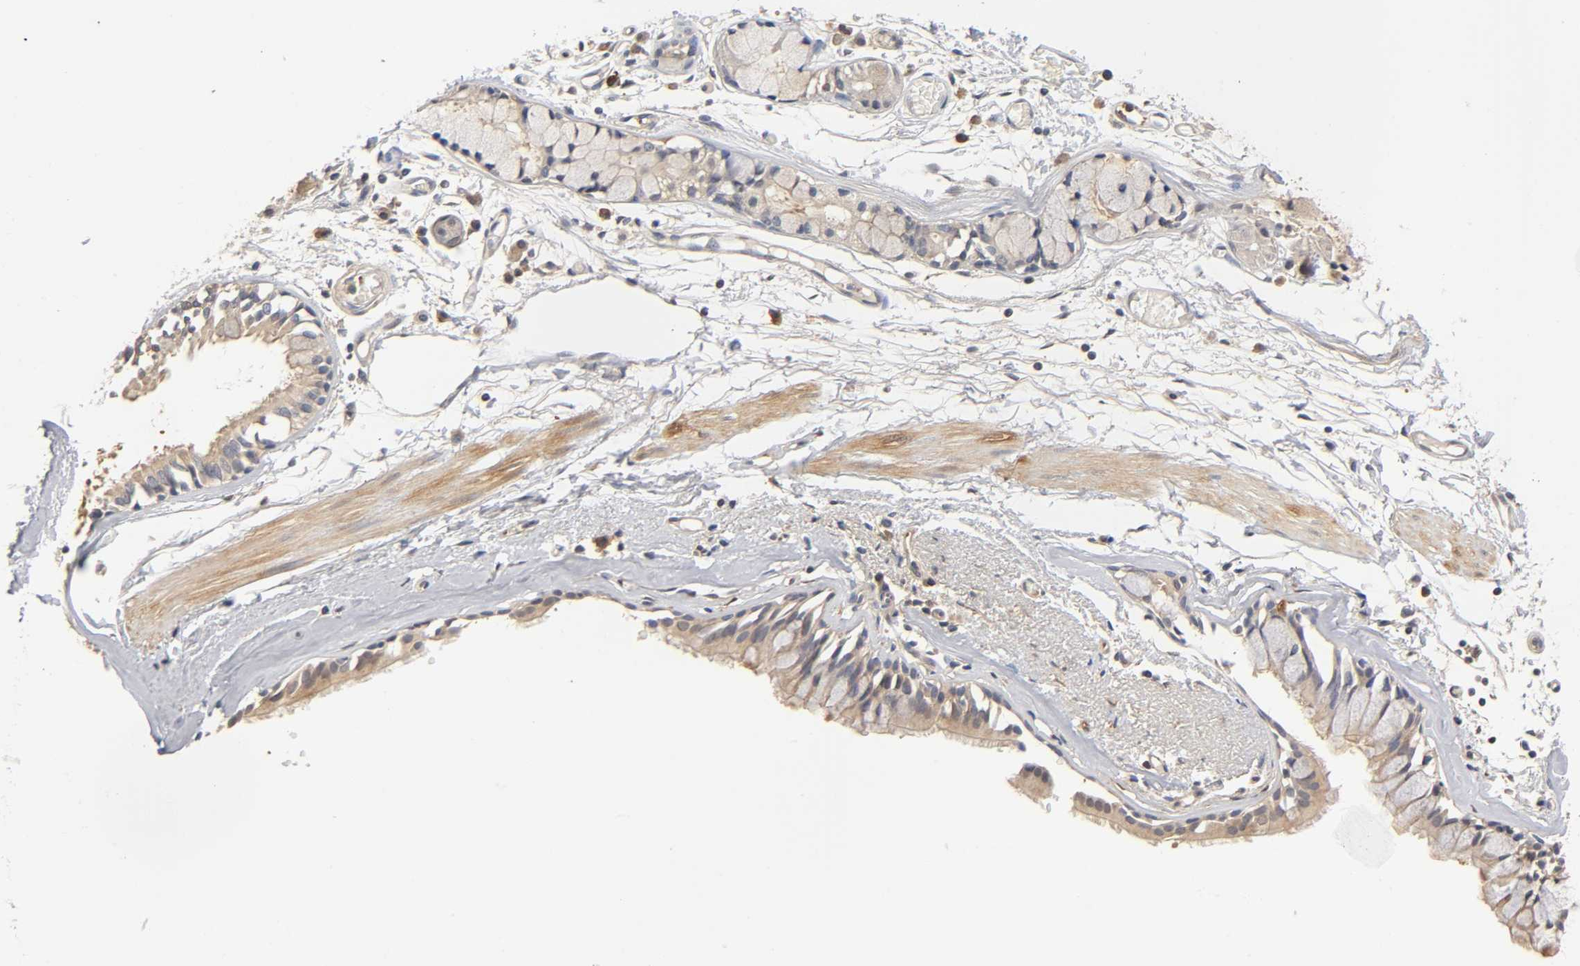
{"staining": {"intensity": "negative", "quantity": "none", "location": "none"}, "tissue": "bronchus", "cell_type": "Respiratory epithelial cells", "image_type": "normal", "snomed": [{"axis": "morphology", "description": "Normal tissue, NOS"}, {"axis": "topography", "description": "Bronchus"}, {"axis": "topography", "description": "Lung"}], "caption": "The image demonstrates no staining of respiratory epithelial cells in benign bronchus. Nuclei are stained in blue.", "gene": "PDE5A", "patient": {"sex": "female", "age": 56}}